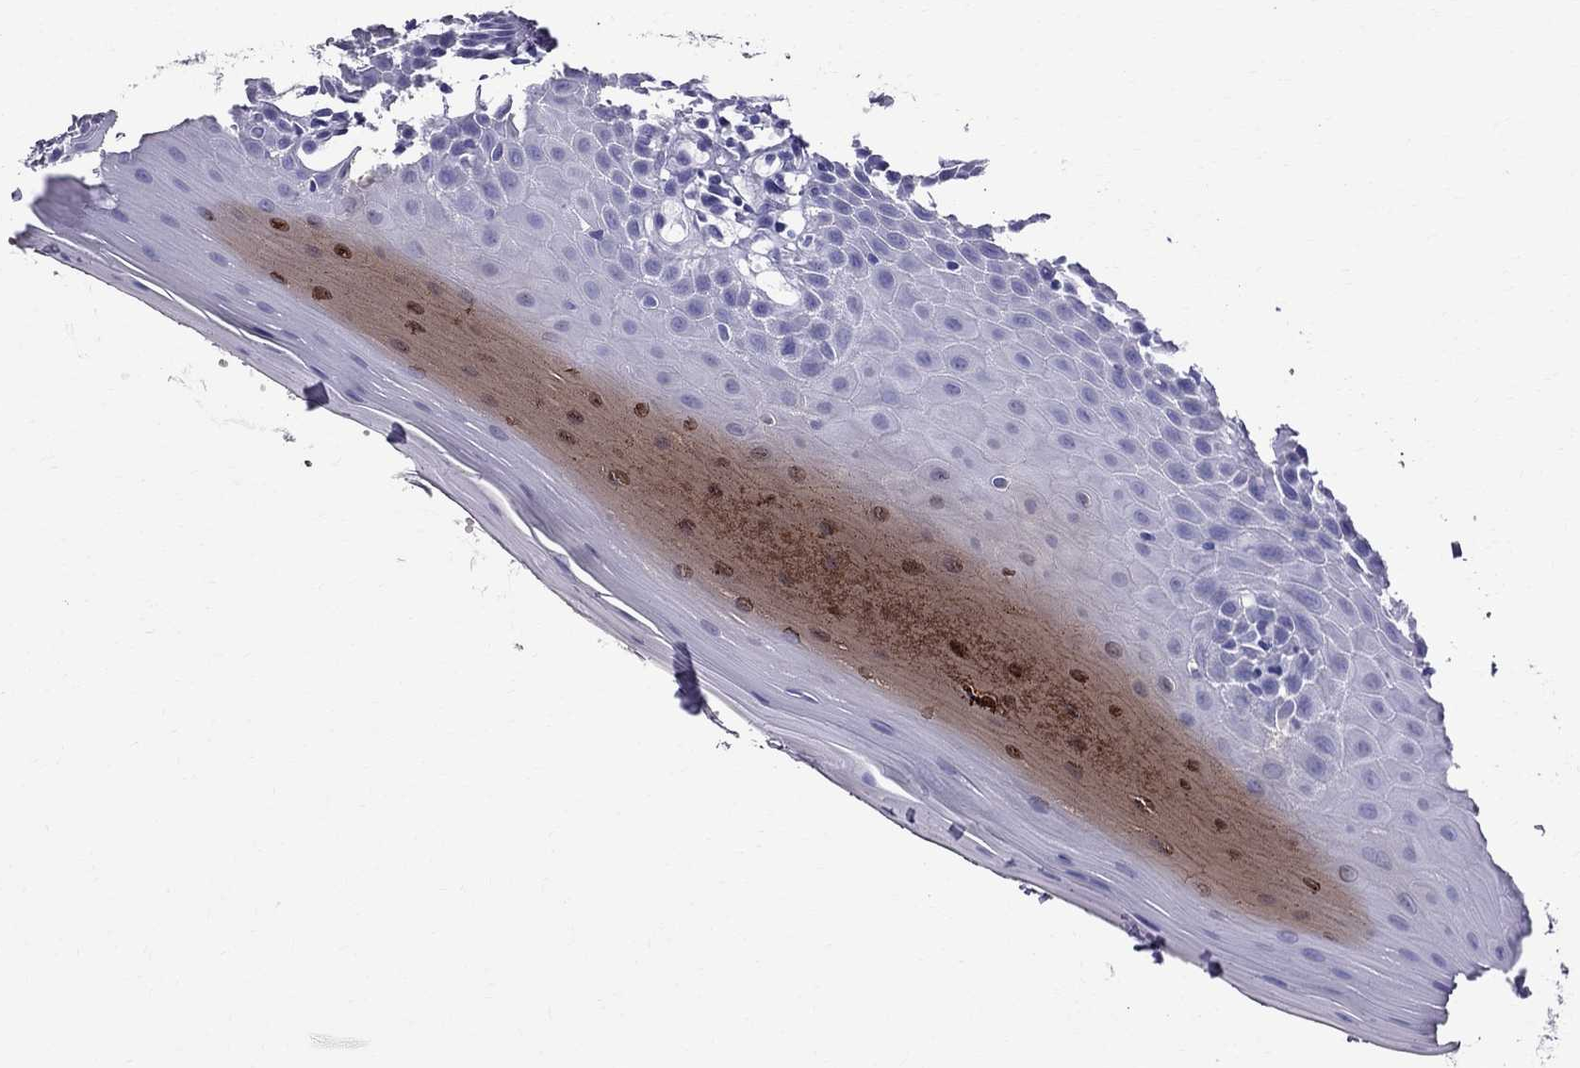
{"staining": {"intensity": "negative", "quantity": "none", "location": "none"}, "tissue": "oral mucosa", "cell_type": "Squamous epithelial cells", "image_type": "normal", "snomed": [{"axis": "morphology", "description": "Normal tissue, NOS"}, {"axis": "topography", "description": "Oral tissue"}], "caption": "Immunohistochemistry of unremarkable human oral mucosa displays no positivity in squamous epithelial cells.", "gene": "SCART1", "patient": {"sex": "male", "age": 81}}